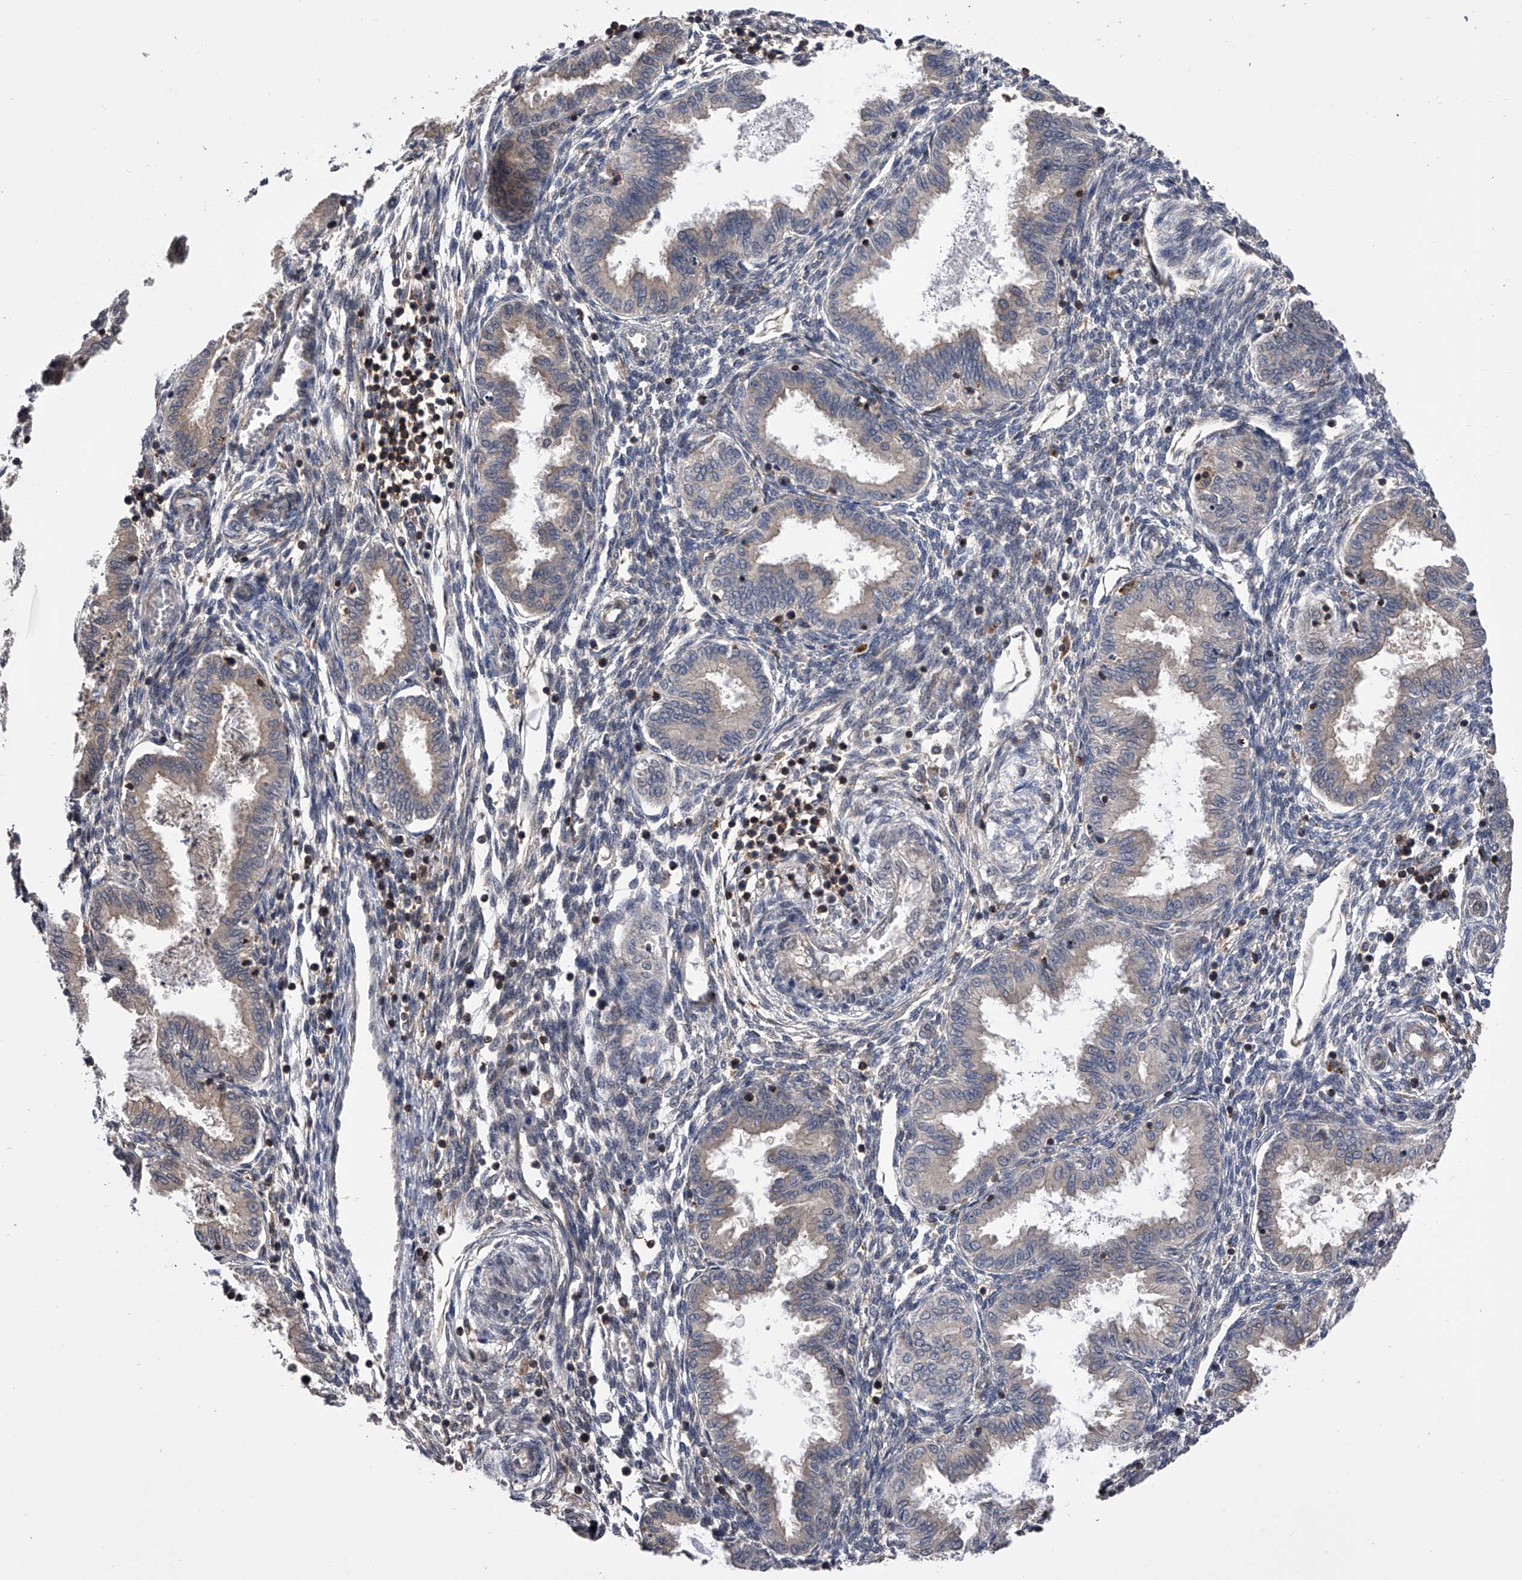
{"staining": {"intensity": "negative", "quantity": "none", "location": "none"}, "tissue": "endometrium", "cell_type": "Cells in endometrial stroma", "image_type": "normal", "snomed": [{"axis": "morphology", "description": "Normal tissue, NOS"}, {"axis": "topography", "description": "Endometrium"}], "caption": "This photomicrograph is of benign endometrium stained with immunohistochemistry (IHC) to label a protein in brown with the nuclei are counter-stained blue. There is no staining in cells in endometrial stroma.", "gene": "PAN3", "patient": {"sex": "female", "age": 33}}